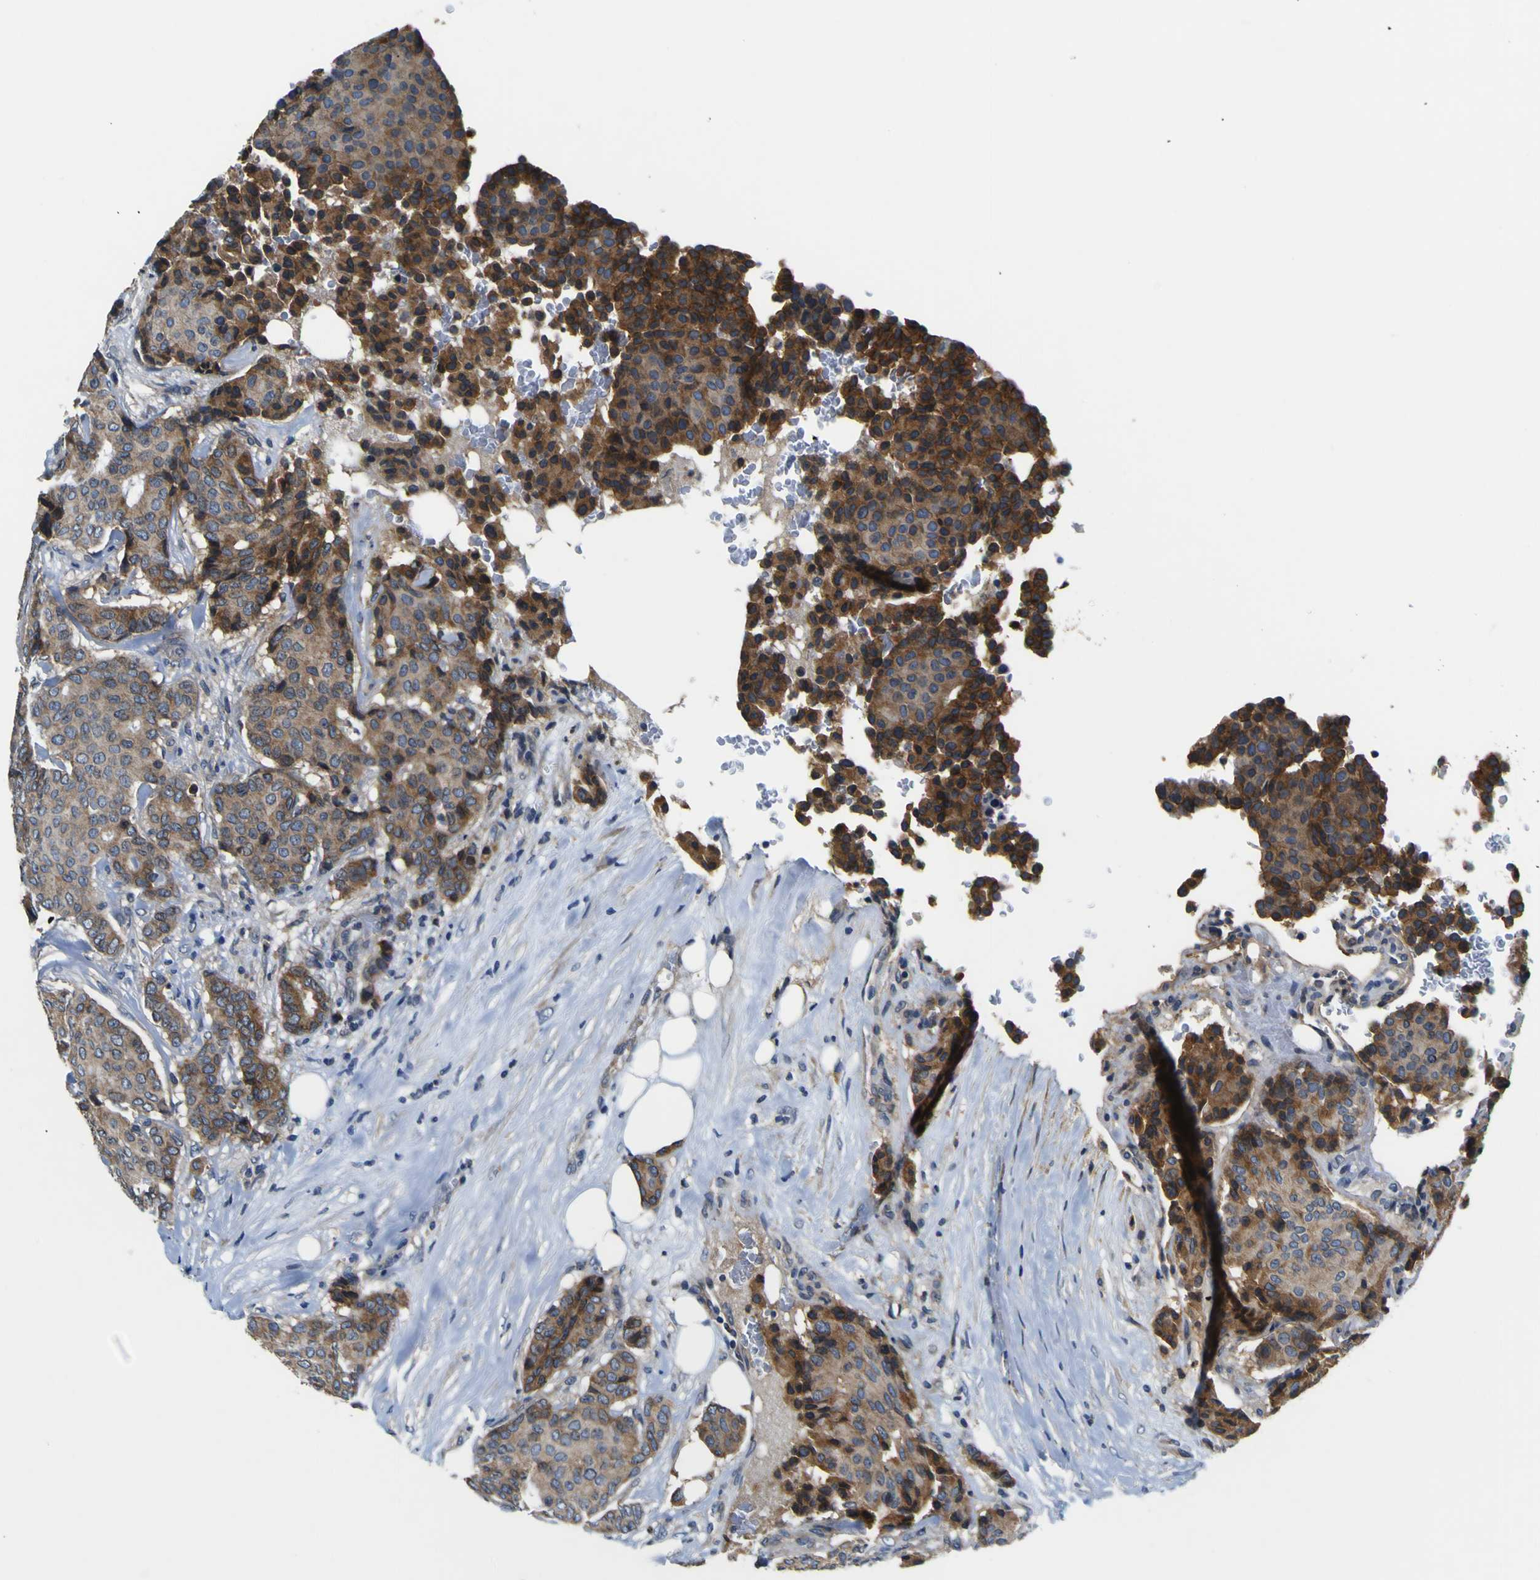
{"staining": {"intensity": "weak", "quantity": "<25%", "location": "cytoplasmic/membranous"}, "tissue": "breast cancer", "cell_type": "Tumor cells", "image_type": "cancer", "snomed": [{"axis": "morphology", "description": "Duct carcinoma"}, {"axis": "topography", "description": "Breast"}], "caption": "Immunohistochemistry (IHC) histopathology image of breast cancer (invasive ductal carcinoma) stained for a protein (brown), which reveals no staining in tumor cells. (DAB (3,3'-diaminobenzidine) immunohistochemistry visualized using brightfield microscopy, high magnification).", "gene": "EPHB4", "patient": {"sex": "female", "age": 75}}